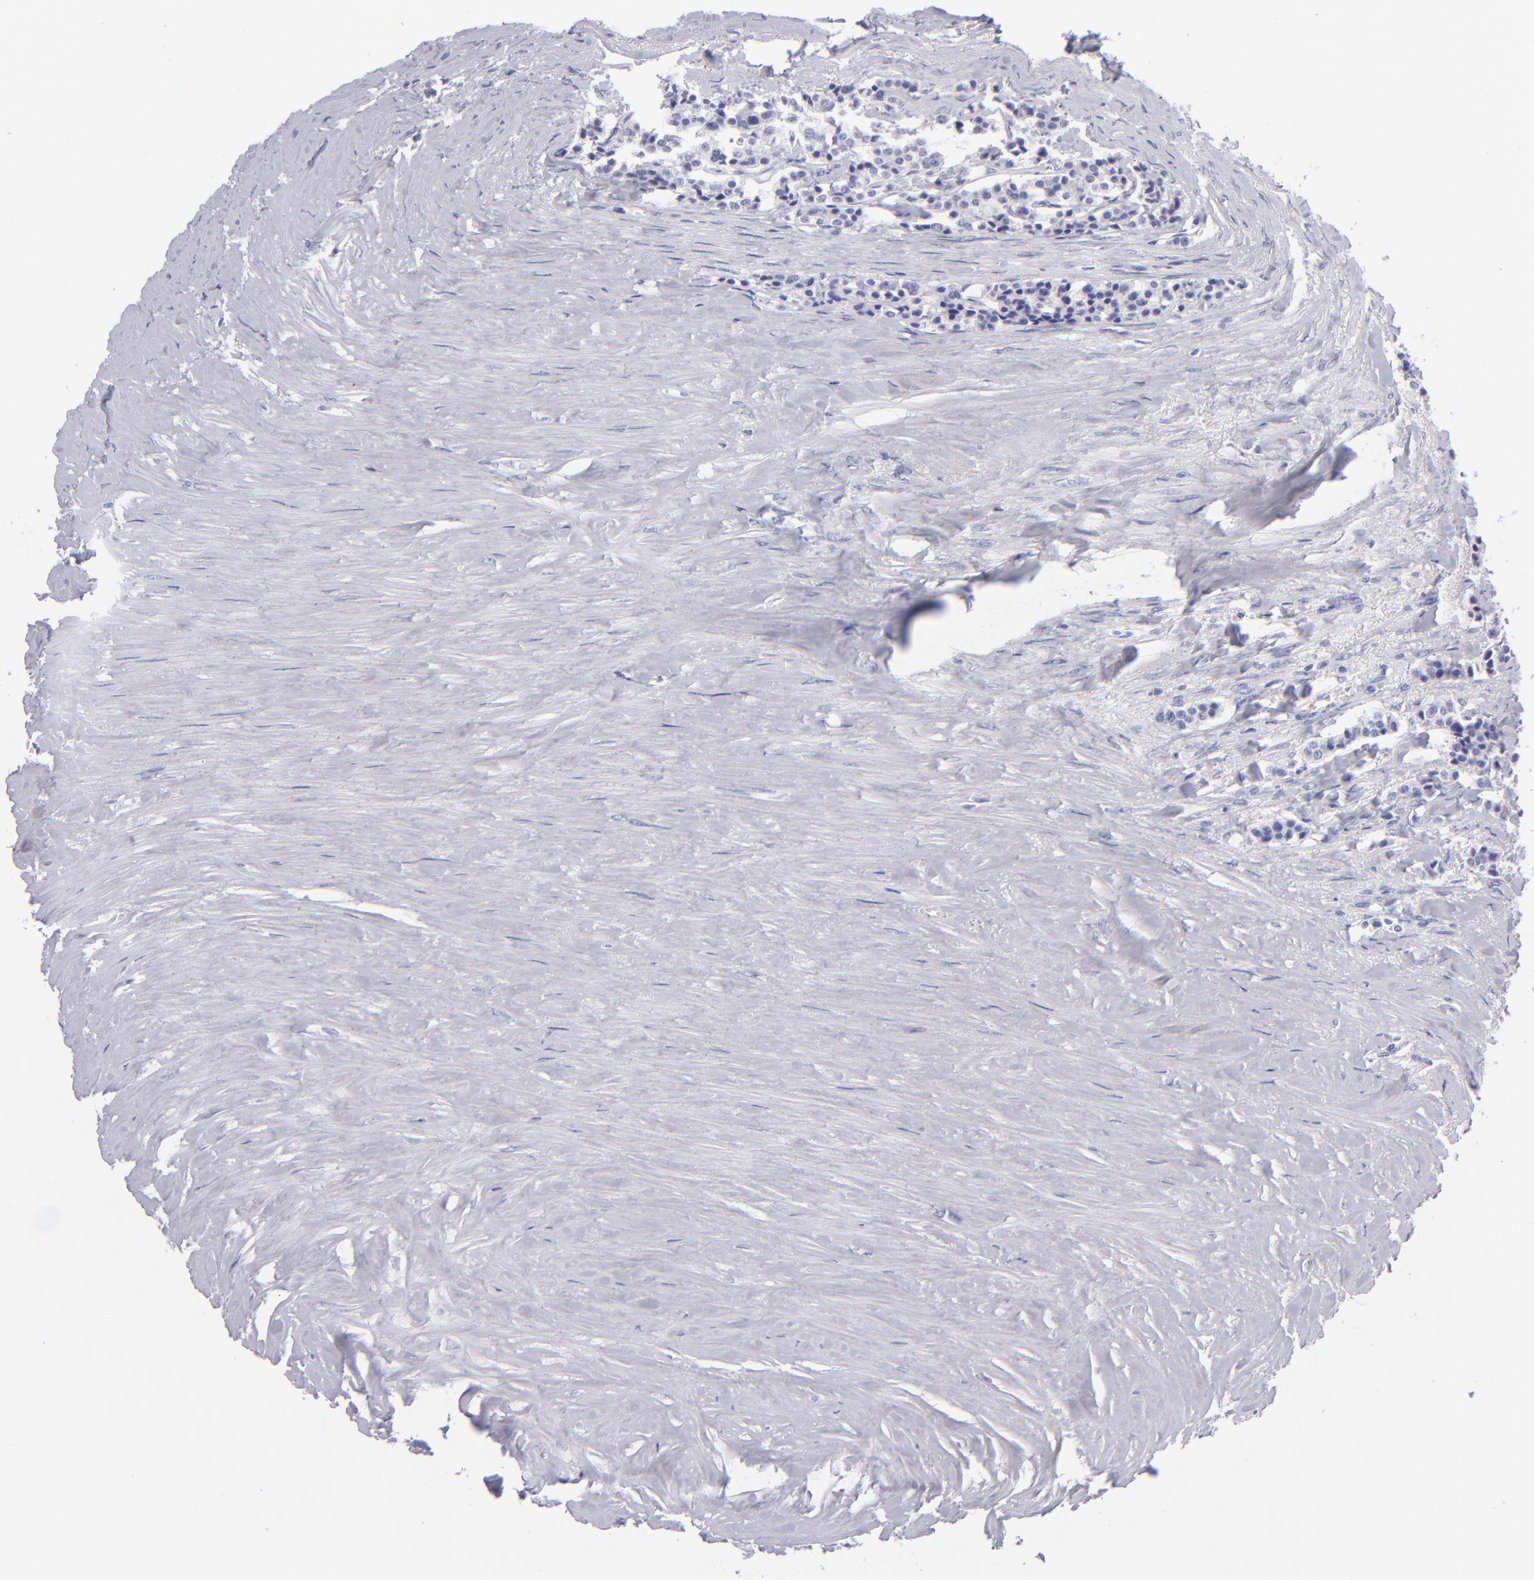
{"staining": {"intensity": "negative", "quantity": "none", "location": "none"}, "tissue": "carcinoid", "cell_type": "Tumor cells", "image_type": "cancer", "snomed": [{"axis": "morphology", "description": "Carcinoid, malignant, NOS"}, {"axis": "topography", "description": "Small intestine"}], "caption": "Immunohistochemistry (IHC) micrograph of neoplastic tissue: human malignant carcinoid stained with DAB (3,3'-diaminobenzidine) exhibits no significant protein expression in tumor cells. (Stains: DAB (3,3'-diaminobenzidine) immunohistochemistry with hematoxylin counter stain, Microscopy: brightfield microscopy at high magnification).", "gene": "SLC1A3", "patient": {"sex": "male", "age": 63}}